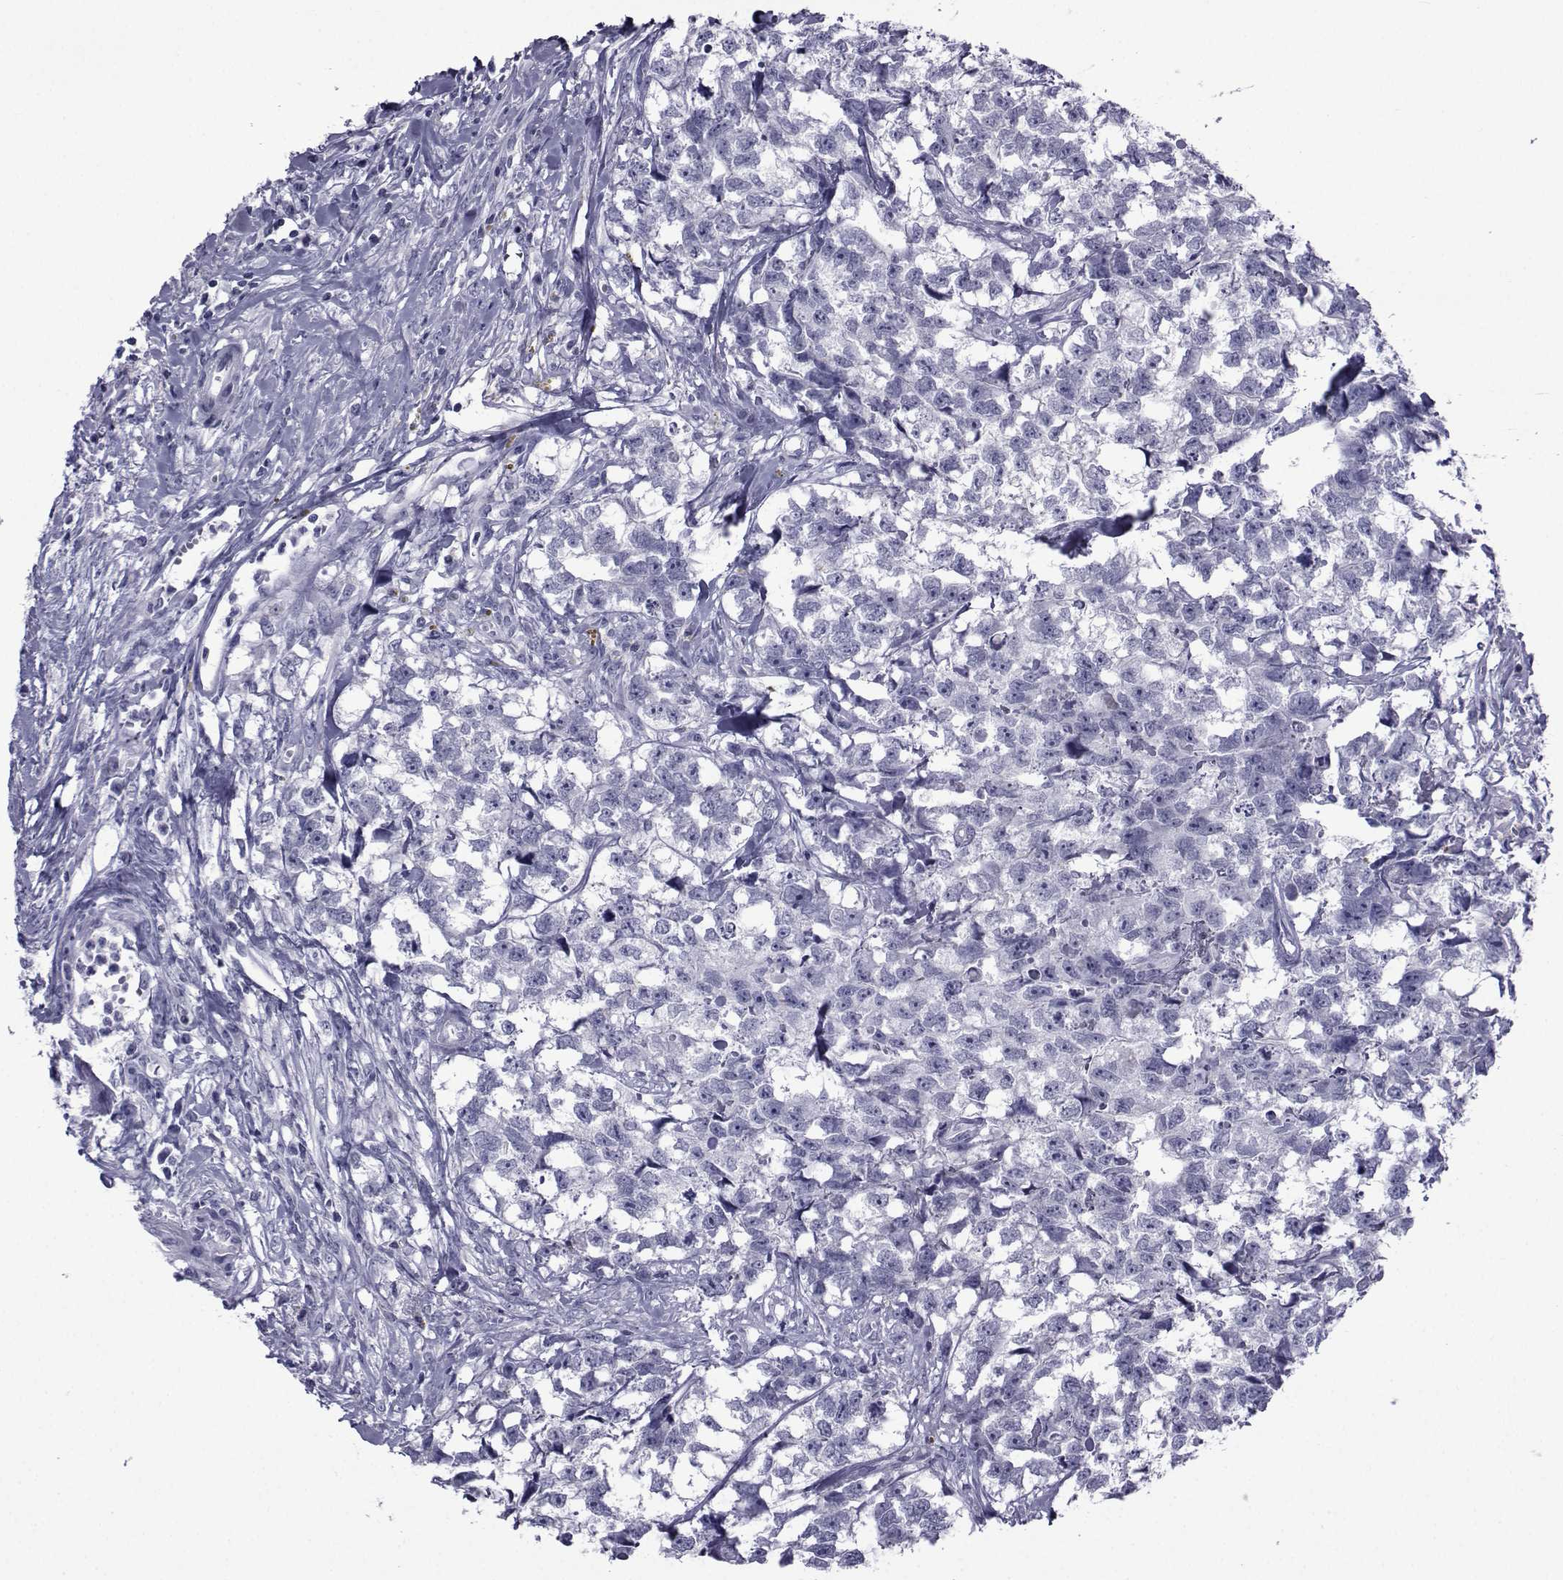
{"staining": {"intensity": "negative", "quantity": "none", "location": "none"}, "tissue": "testis cancer", "cell_type": "Tumor cells", "image_type": "cancer", "snomed": [{"axis": "morphology", "description": "Carcinoma, Embryonal, NOS"}, {"axis": "morphology", "description": "Teratoma, malignant, NOS"}, {"axis": "topography", "description": "Testis"}], "caption": "A micrograph of testis embryonal carcinoma stained for a protein exhibits no brown staining in tumor cells.", "gene": "PDE6H", "patient": {"sex": "male", "age": 44}}